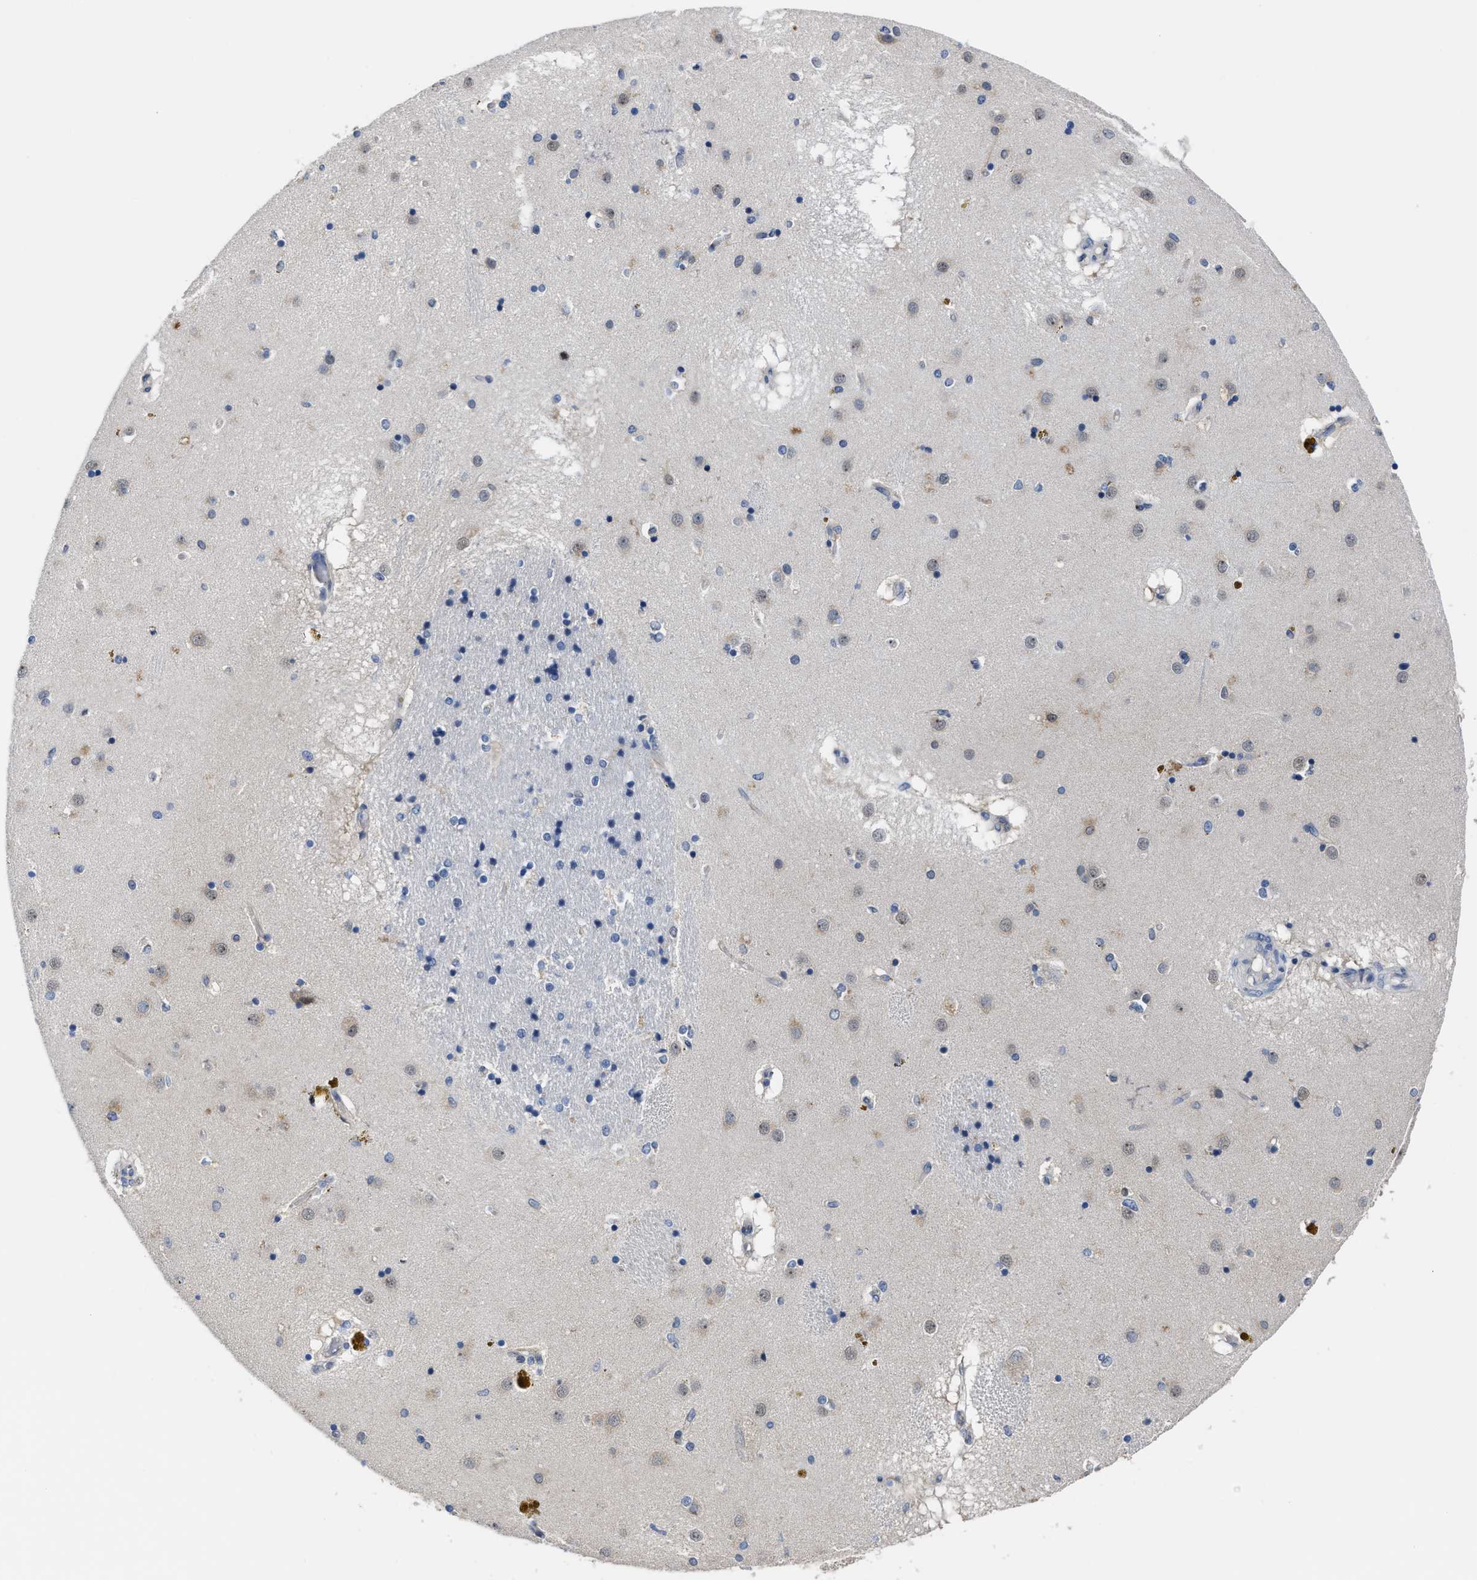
{"staining": {"intensity": "negative", "quantity": "none", "location": "none"}, "tissue": "caudate", "cell_type": "Glial cells", "image_type": "normal", "snomed": [{"axis": "morphology", "description": "Normal tissue, NOS"}, {"axis": "topography", "description": "Lateral ventricle wall"}], "caption": "IHC histopathology image of normal caudate stained for a protein (brown), which exhibits no positivity in glial cells. Brightfield microscopy of immunohistochemistry stained with DAB (brown) and hematoxylin (blue), captured at high magnification.", "gene": "GHITM", "patient": {"sex": "male", "age": 70}}